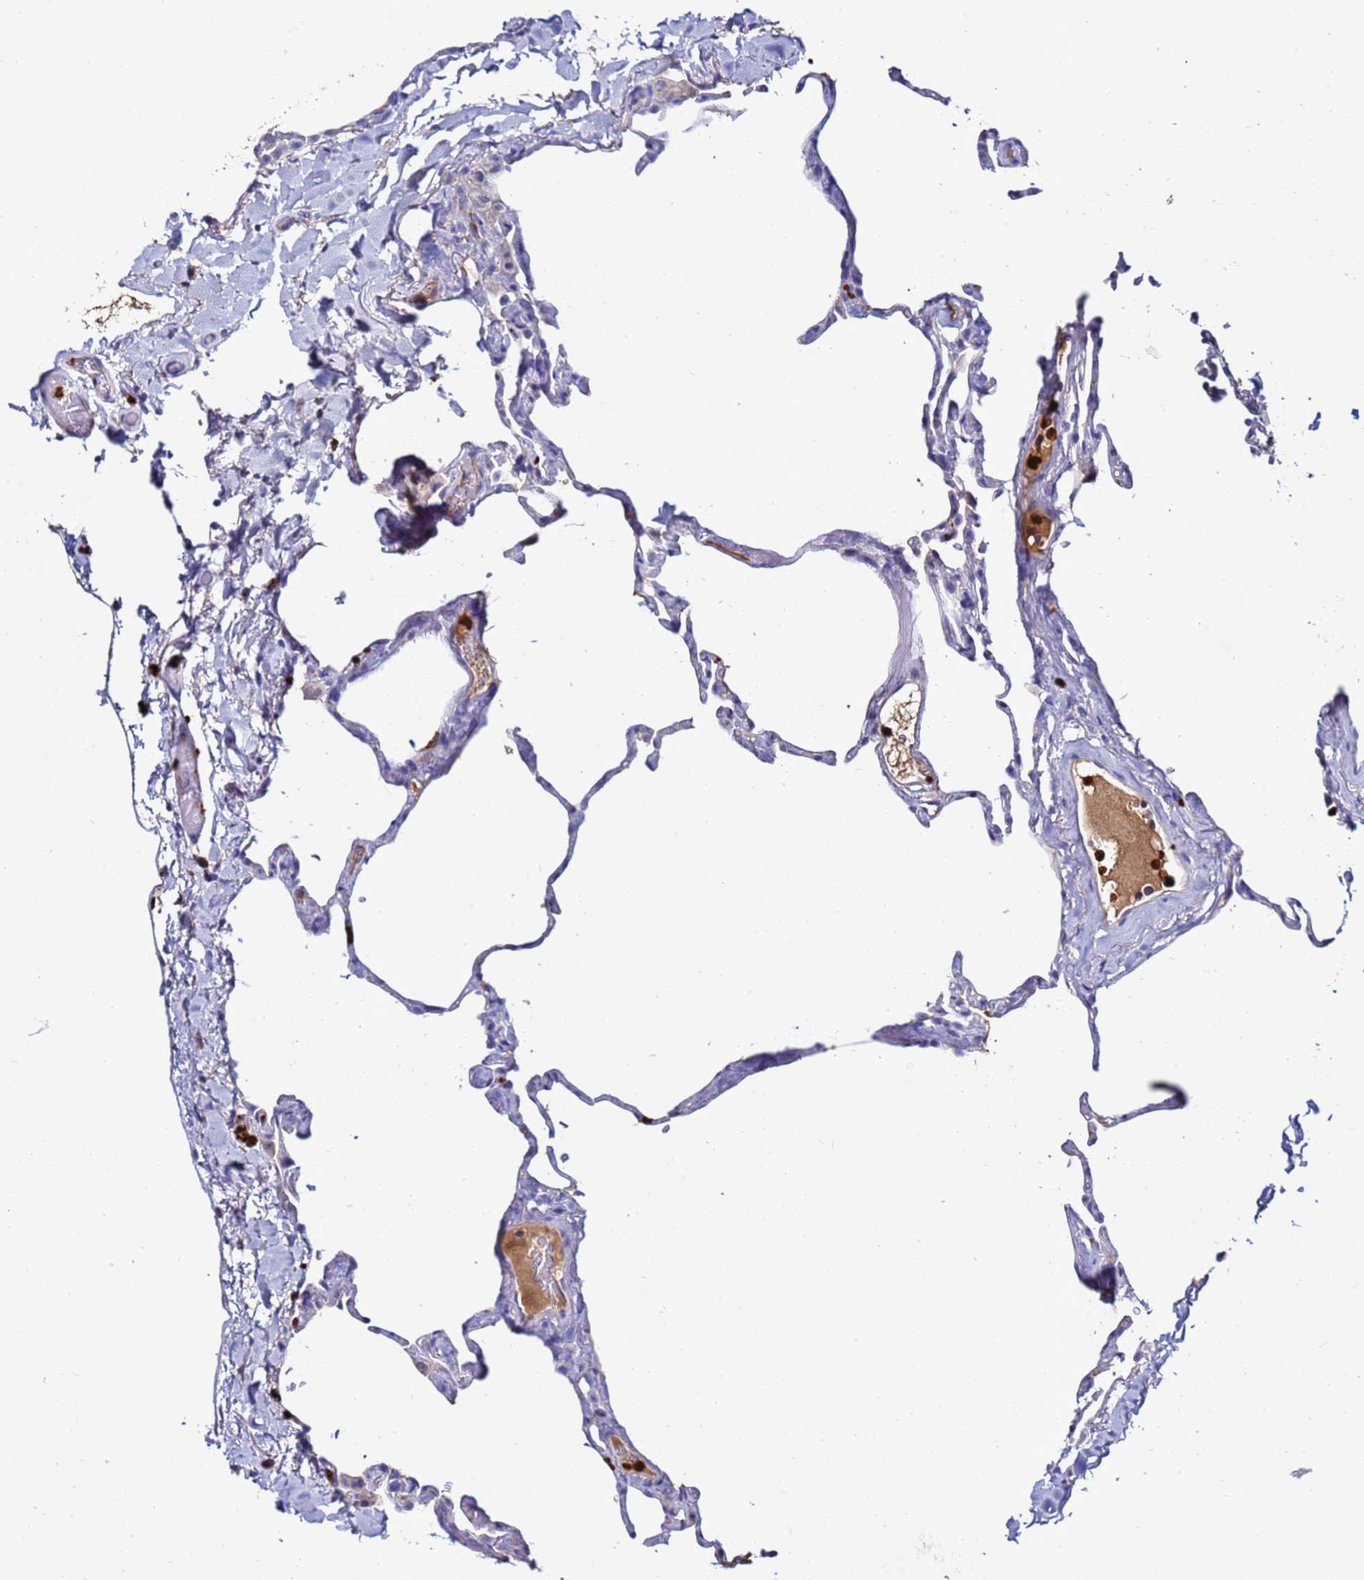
{"staining": {"intensity": "negative", "quantity": "none", "location": "none"}, "tissue": "lung", "cell_type": "Alveolar cells", "image_type": "normal", "snomed": [{"axis": "morphology", "description": "Normal tissue, NOS"}, {"axis": "topography", "description": "Lung"}], "caption": "IHC histopathology image of unremarkable lung stained for a protein (brown), which demonstrates no staining in alveolar cells.", "gene": "TUBAL3", "patient": {"sex": "male", "age": 65}}